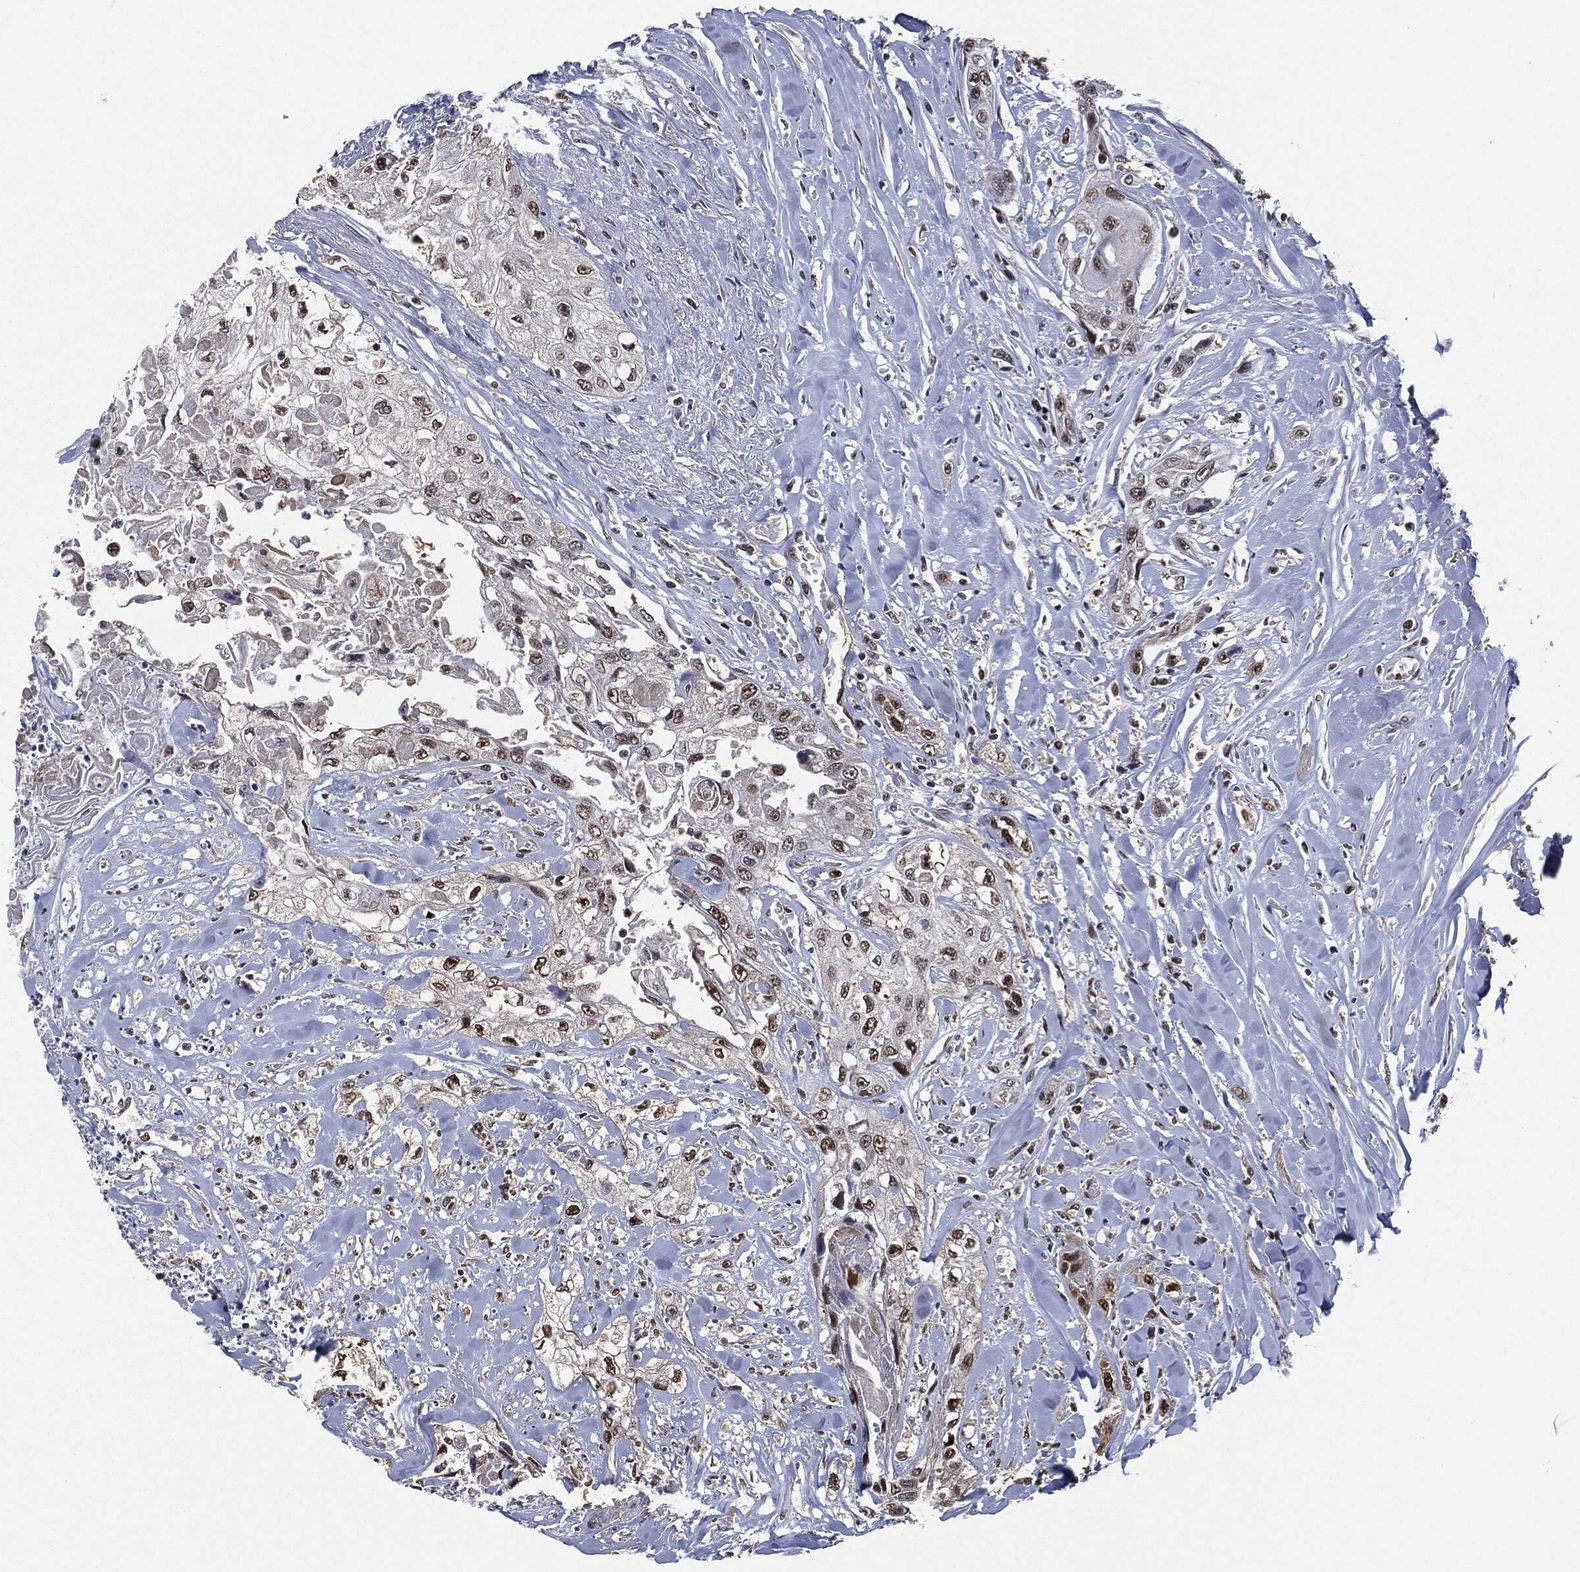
{"staining": {"intensity": "strong", "quantity": "25%-75%", "location": "nuclear"}, "tissue": "head and neck cancer", "cell_type": "Tumor cells", "image_type": "cancer", "snomed": [{"axis": "morphology", "description": "Normal tissue, NOS"}, {"axis": "morphology", "description": "Squamous cell carcinoma, NOS"}, {"axis": "topography", "description": "Oral tissue"}, {"axis": "topography", "description": "Peripheral nerve tissue"}, {"axis": "topography", "description": "Head-Neck"}], "caption": "Tumor cells show high levels of strong nuclear expression in approximately 25%-75% of cells in head and neck cancer.", "gene": "SHLD2", "patient": {"sex": "female", "age": 59}}